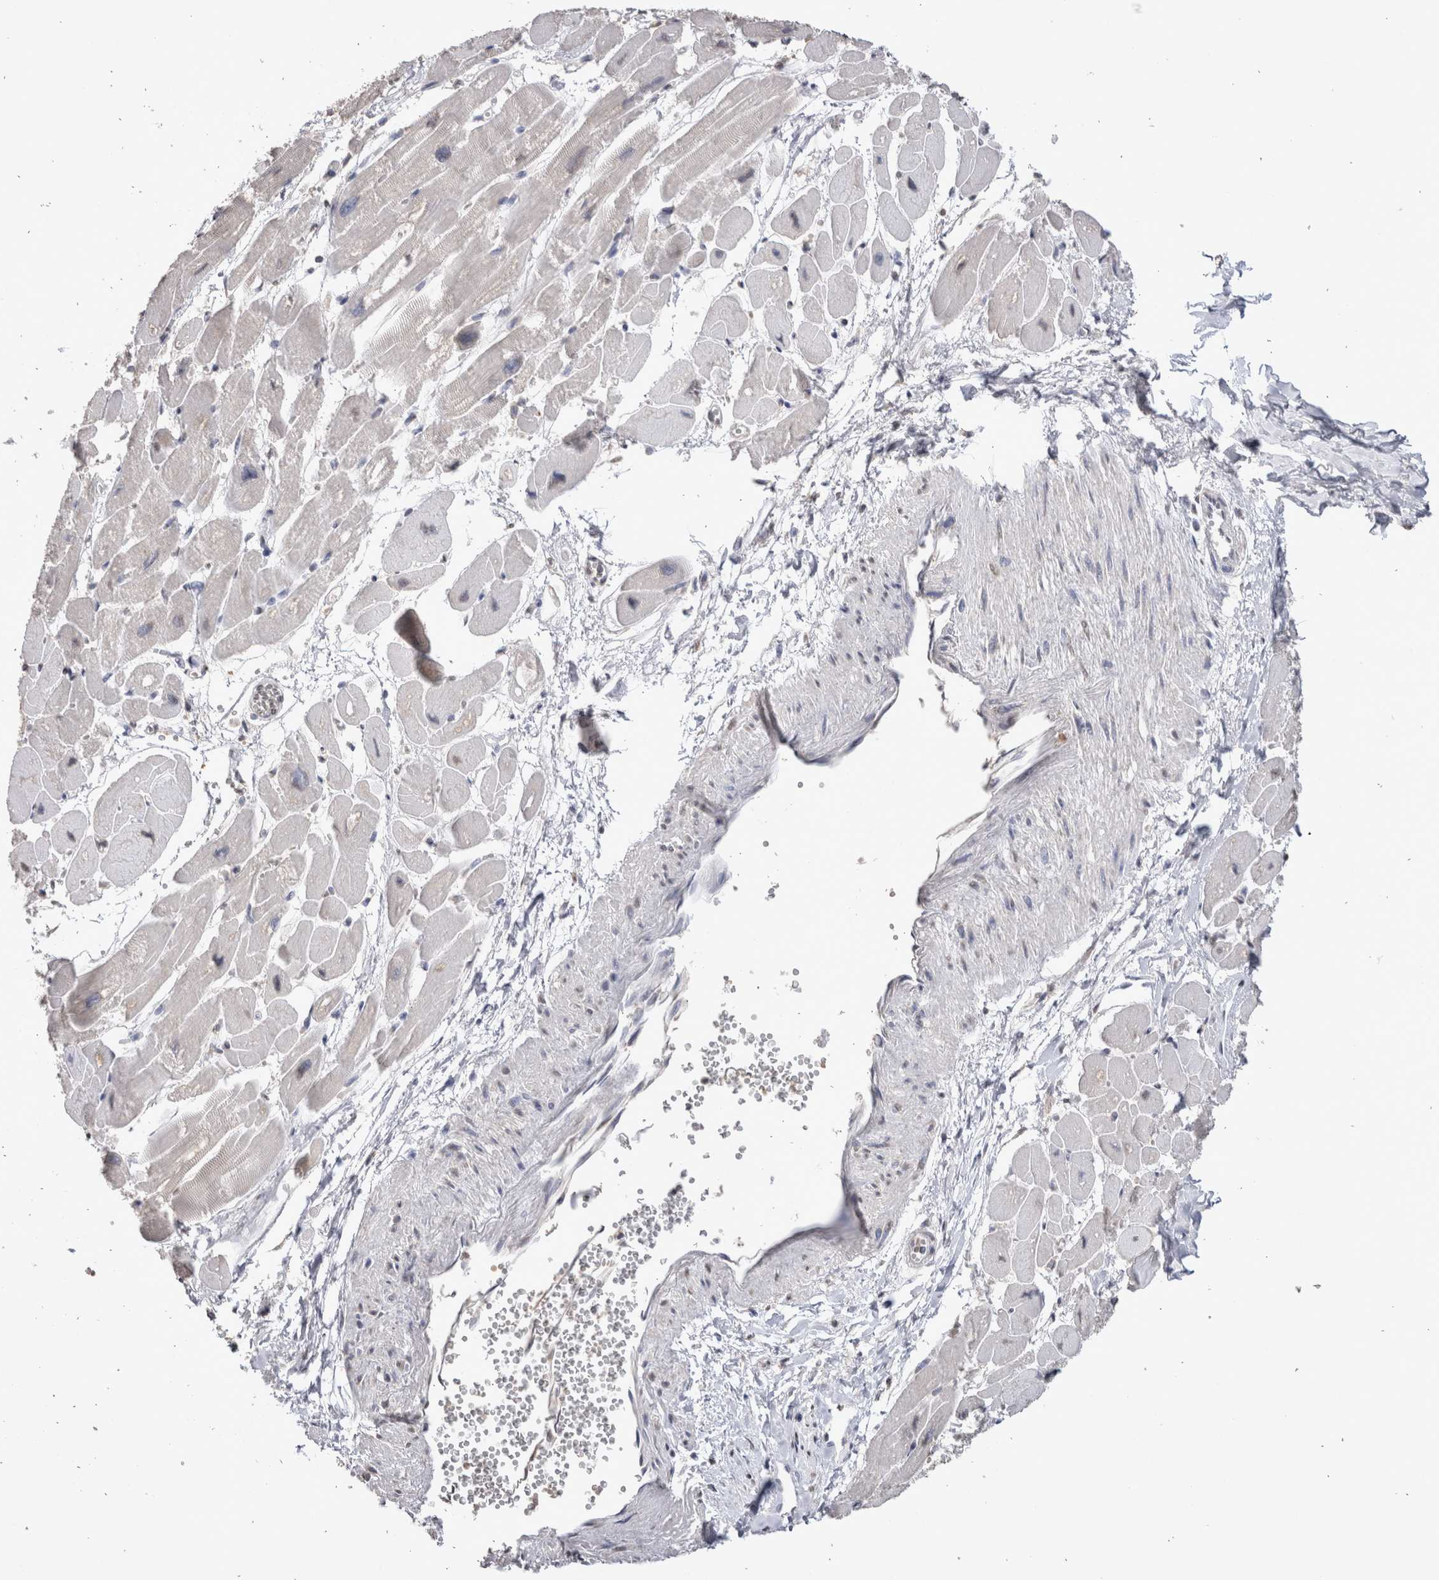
{"staining": {"intensity": "negative", "quantity": "none", "location": "none"}, "tissue": "heart muscle", "cell_type": "Cardiomyocytes", "image_type": "normal", "snomed": [{"axis": "morphology", "description": "Normal tissue, NOS"}, {"axis": "topography", "description": "Heart"}], "caption": "This photomicrograph is of unremarkable heart muscle stained with immunohistochemistry (IHC) to label a protein in brown with the nuclei are counter-stained blue. There is no staining in cardiomyocytes. (DAB (3,3'-diaminobenzidine) immunohistochemistry (IHC) visualized using brightfield microscopy, high magnification).", "gene": "LGALS2", "patient": {"sex": "female", "age": 54}}